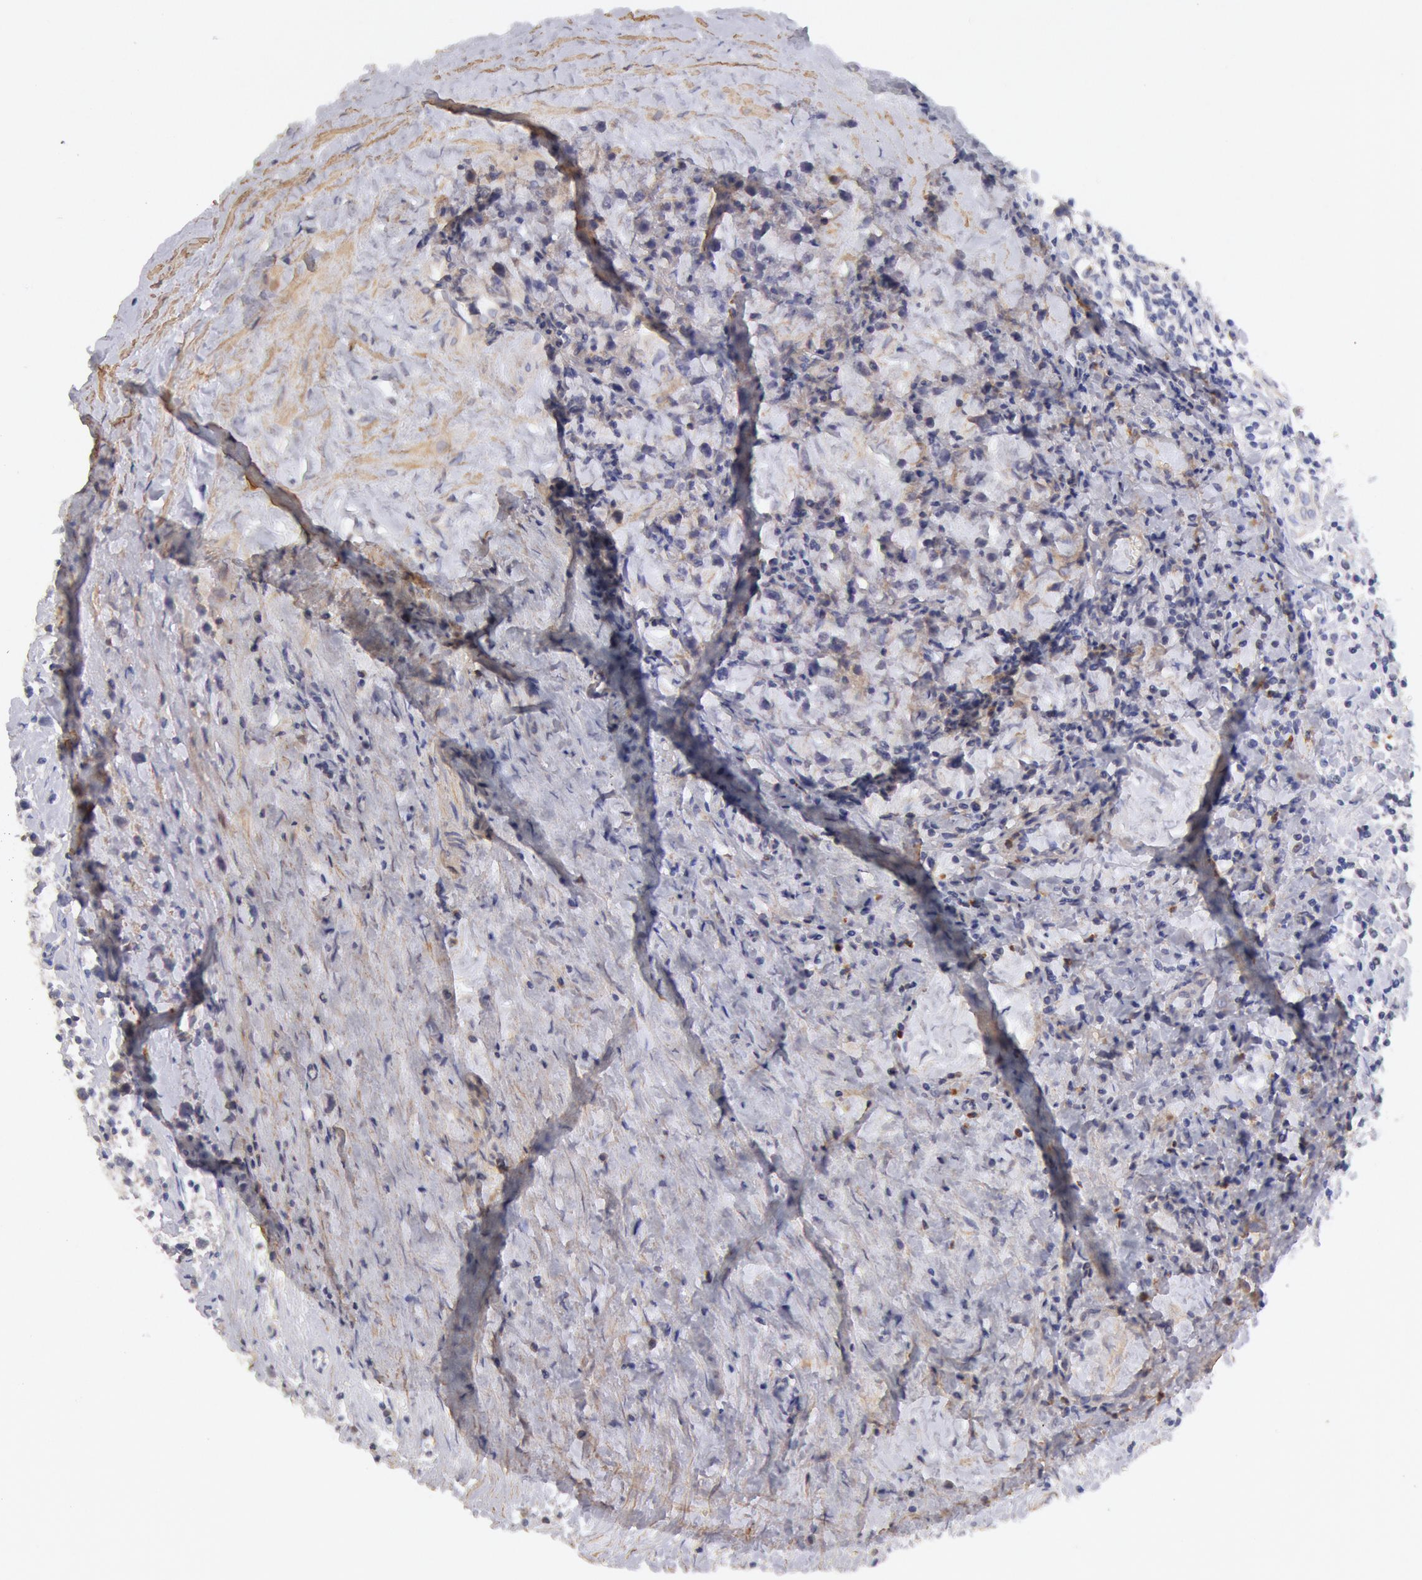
{"staining": {"intensity": "negative", "quantity": "none", "location": "none"}, "tissue": "testis cancer", "cell_type": "Tumor cells", "image_type": "cancer", "snomed": [{"axis": "morphology", "description": "Seminoma, NOS"}, {"axis": "topography", "description": "Testis"}], "caption": "DAB (3,3'-diaminobenzidine) immunohistochemical staining of testis seminoma reveals no significant positivity in tumor cells.", "gene": "TMED8", "patient": {"sex": "male", "age": 35}}